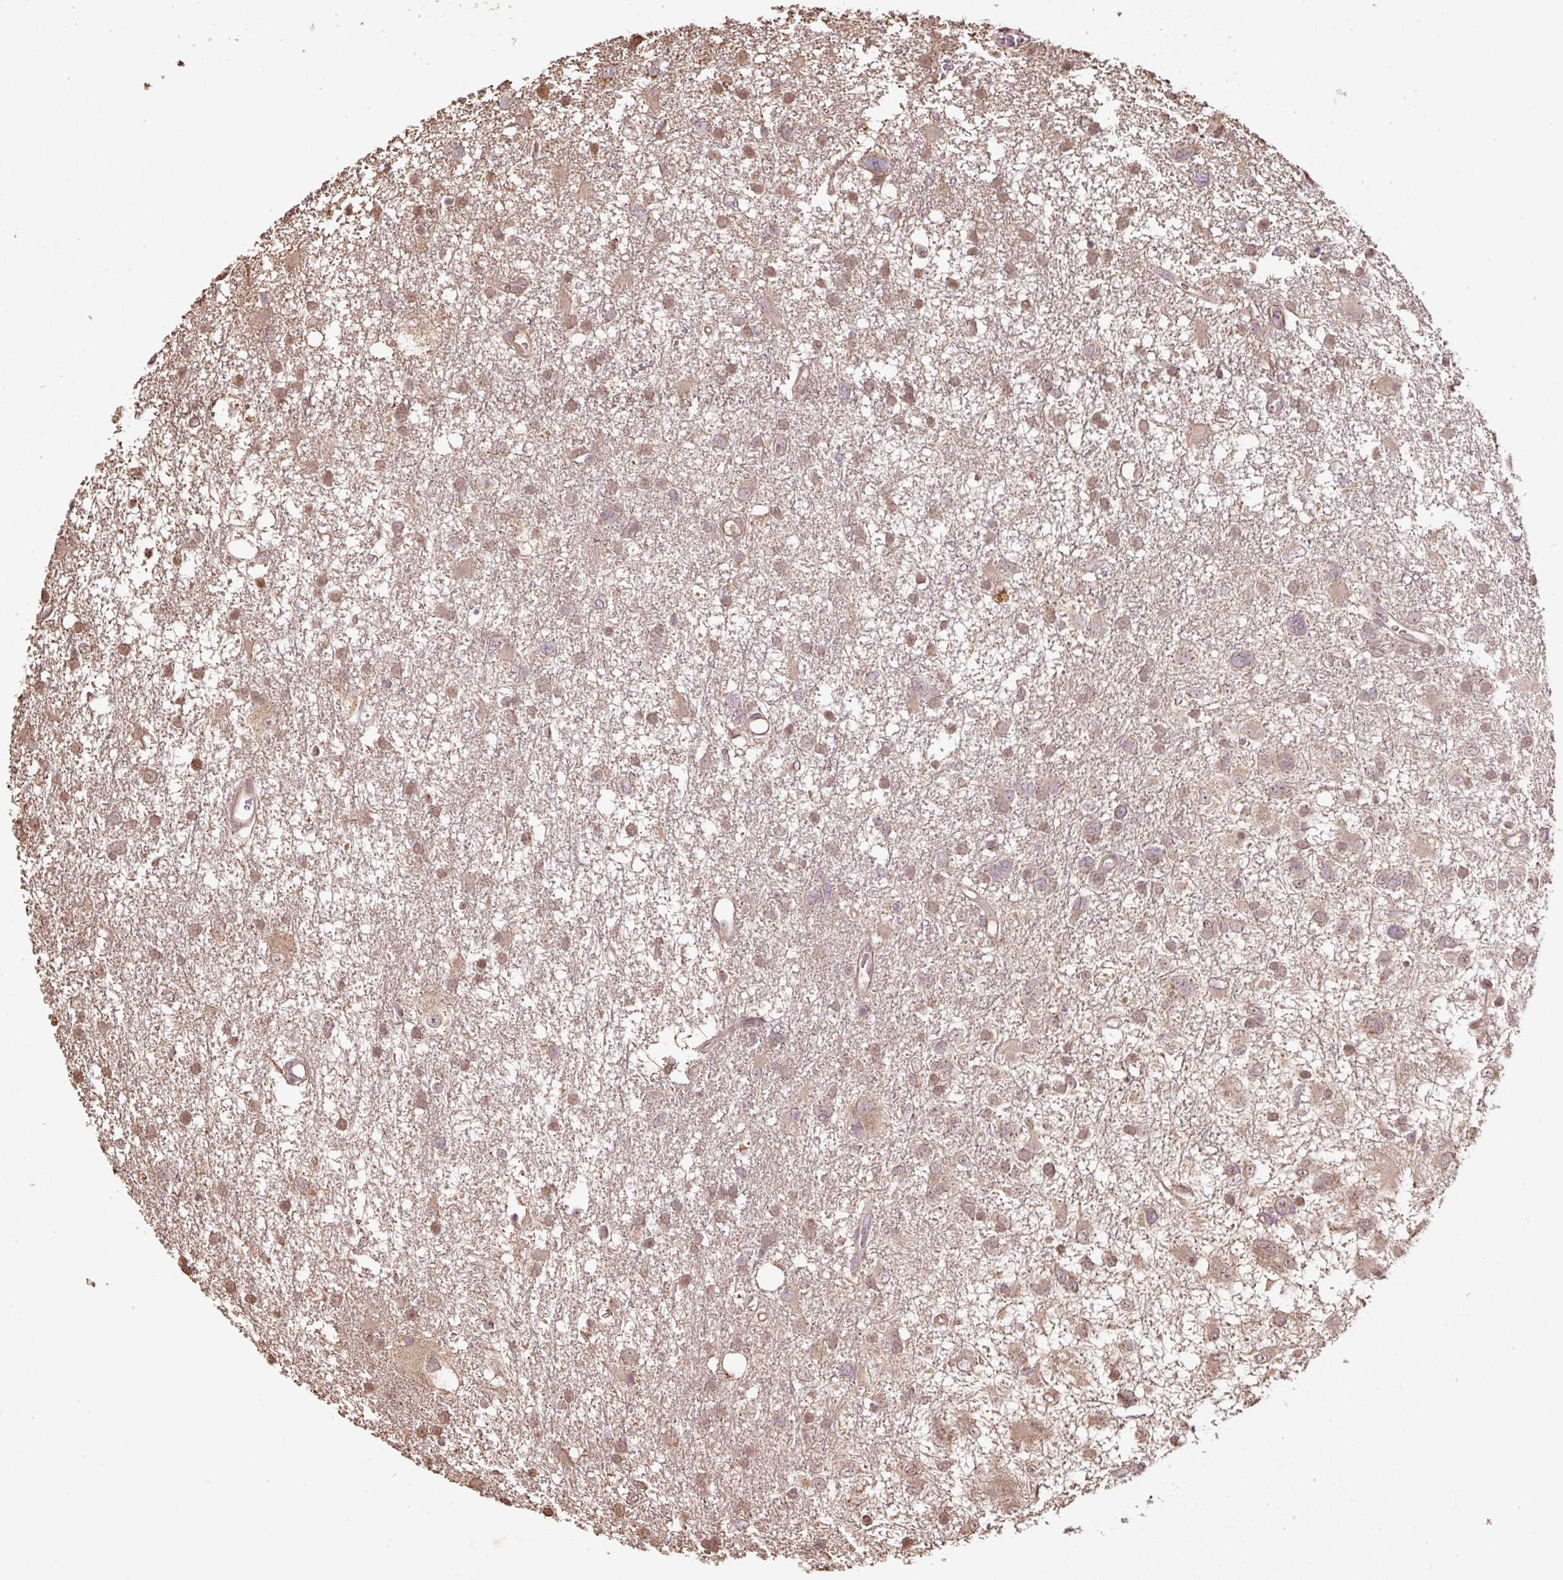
{"staining": {"intensity": "moderate", "quantity": ">75%", "location": "cytoplasmic/membranous,nuclear"}, "tissue": "glioma", "cell_type": "Tumor cells", "image_type": "cancer", "snomed": [{"axis": "morphology", "description": "Glioma, malignant, High grade"}, {"axis": "topography", "description": "Brain"}], "caption": "IHC of human malignant high-grade glioma reveals medium levels of moderate cytoplasmic/membranous and nuclear expression in approximately >75% of tumor cells.", "gene": "TMEM170B", "patient": {"sex": "male", "age": 61}}